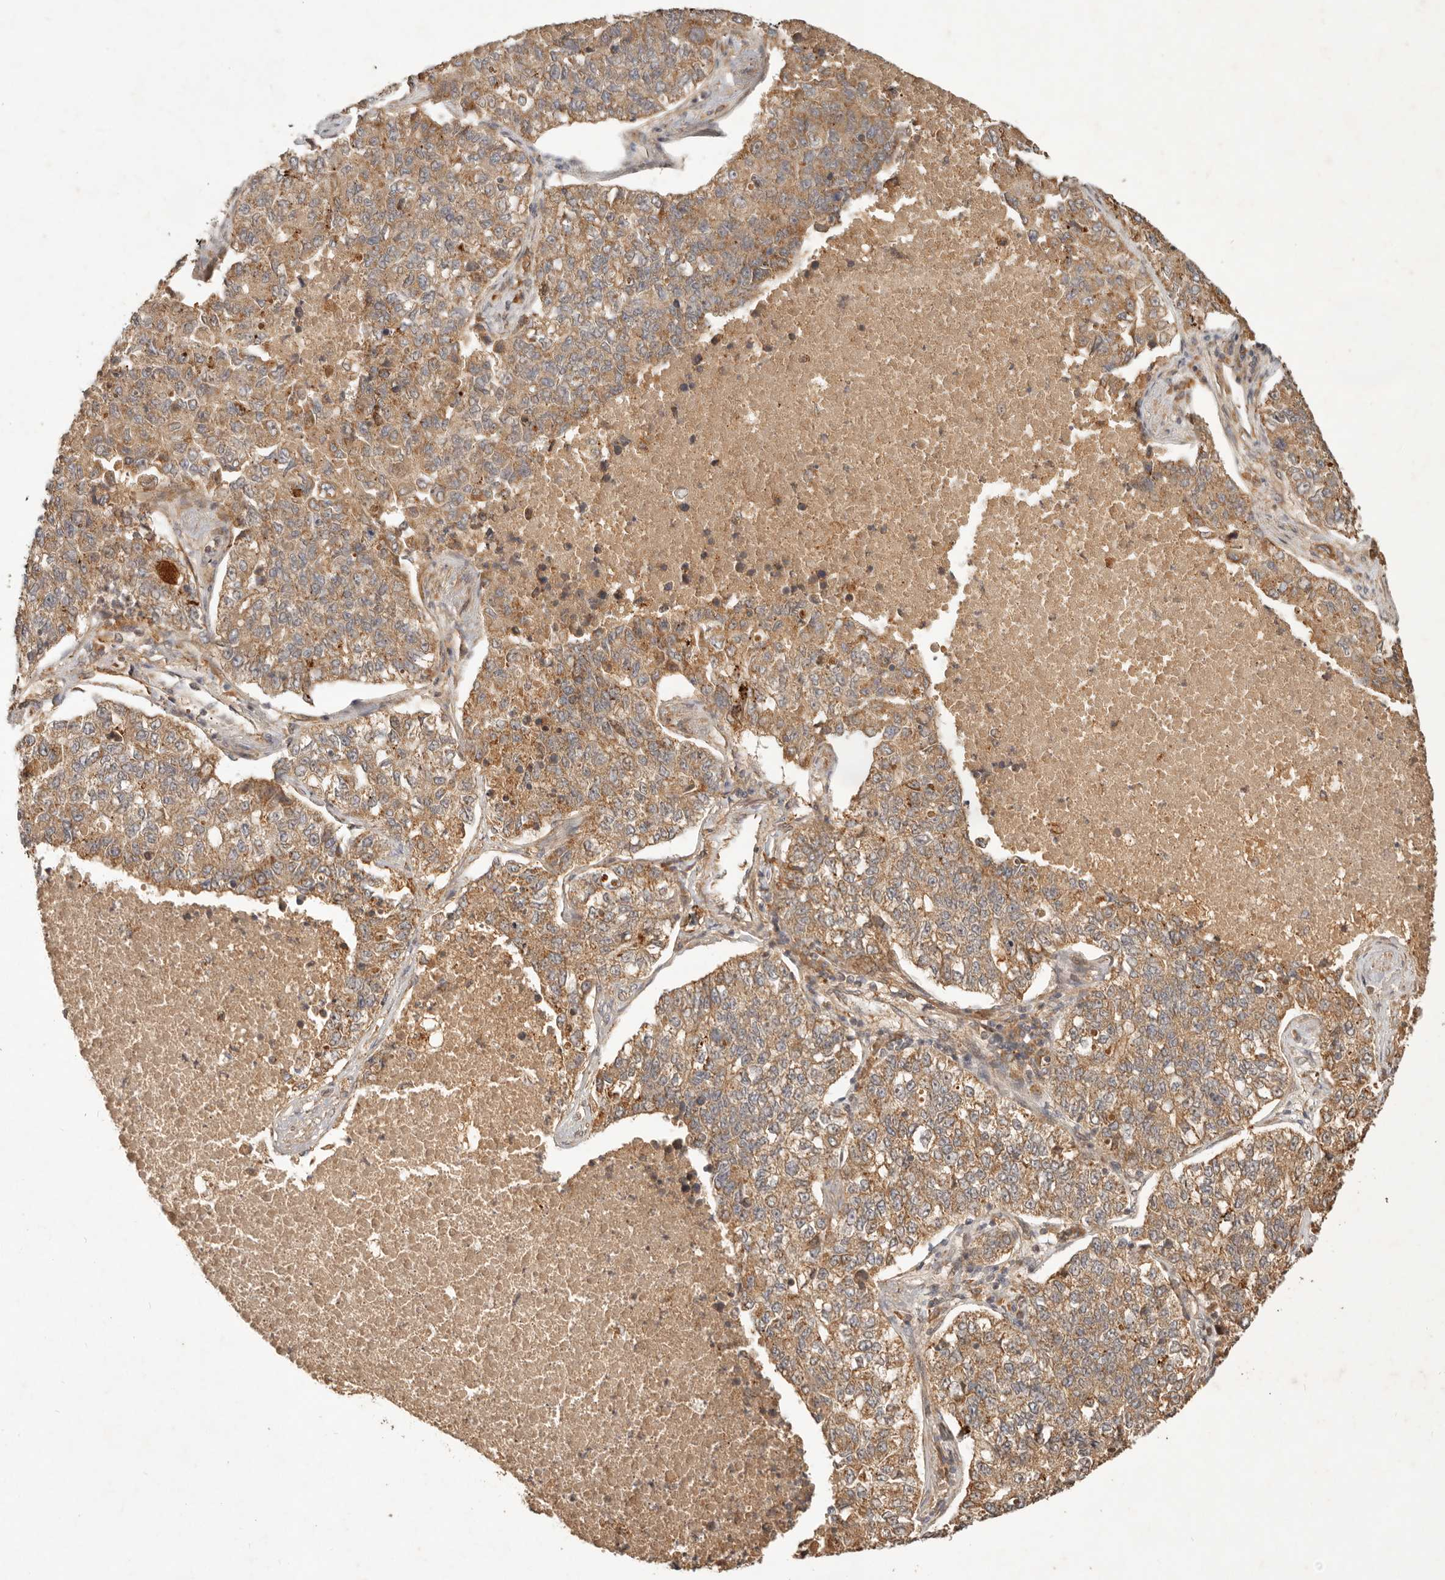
{"staining": {"intensity": "moderate", "quantity": ">75%", "location": "cytoplasmic/membranous"}, "tissue": "lung cancer", "cell_type": "Tumor cells", "image_type": "cancer", "snomed": [{"axis": "morphology", "description": "Adenocarcinoma, NOS"}, {"axis": "topography", "description": "Lung"}], "caption": "Moderate cytoplasmic/membranous expression for a protein is identified in about >75% of tumor cells of lung cancer using IHC.", "gene": "CLEC4C", "patient": {"sex": "male", "age": 49}}